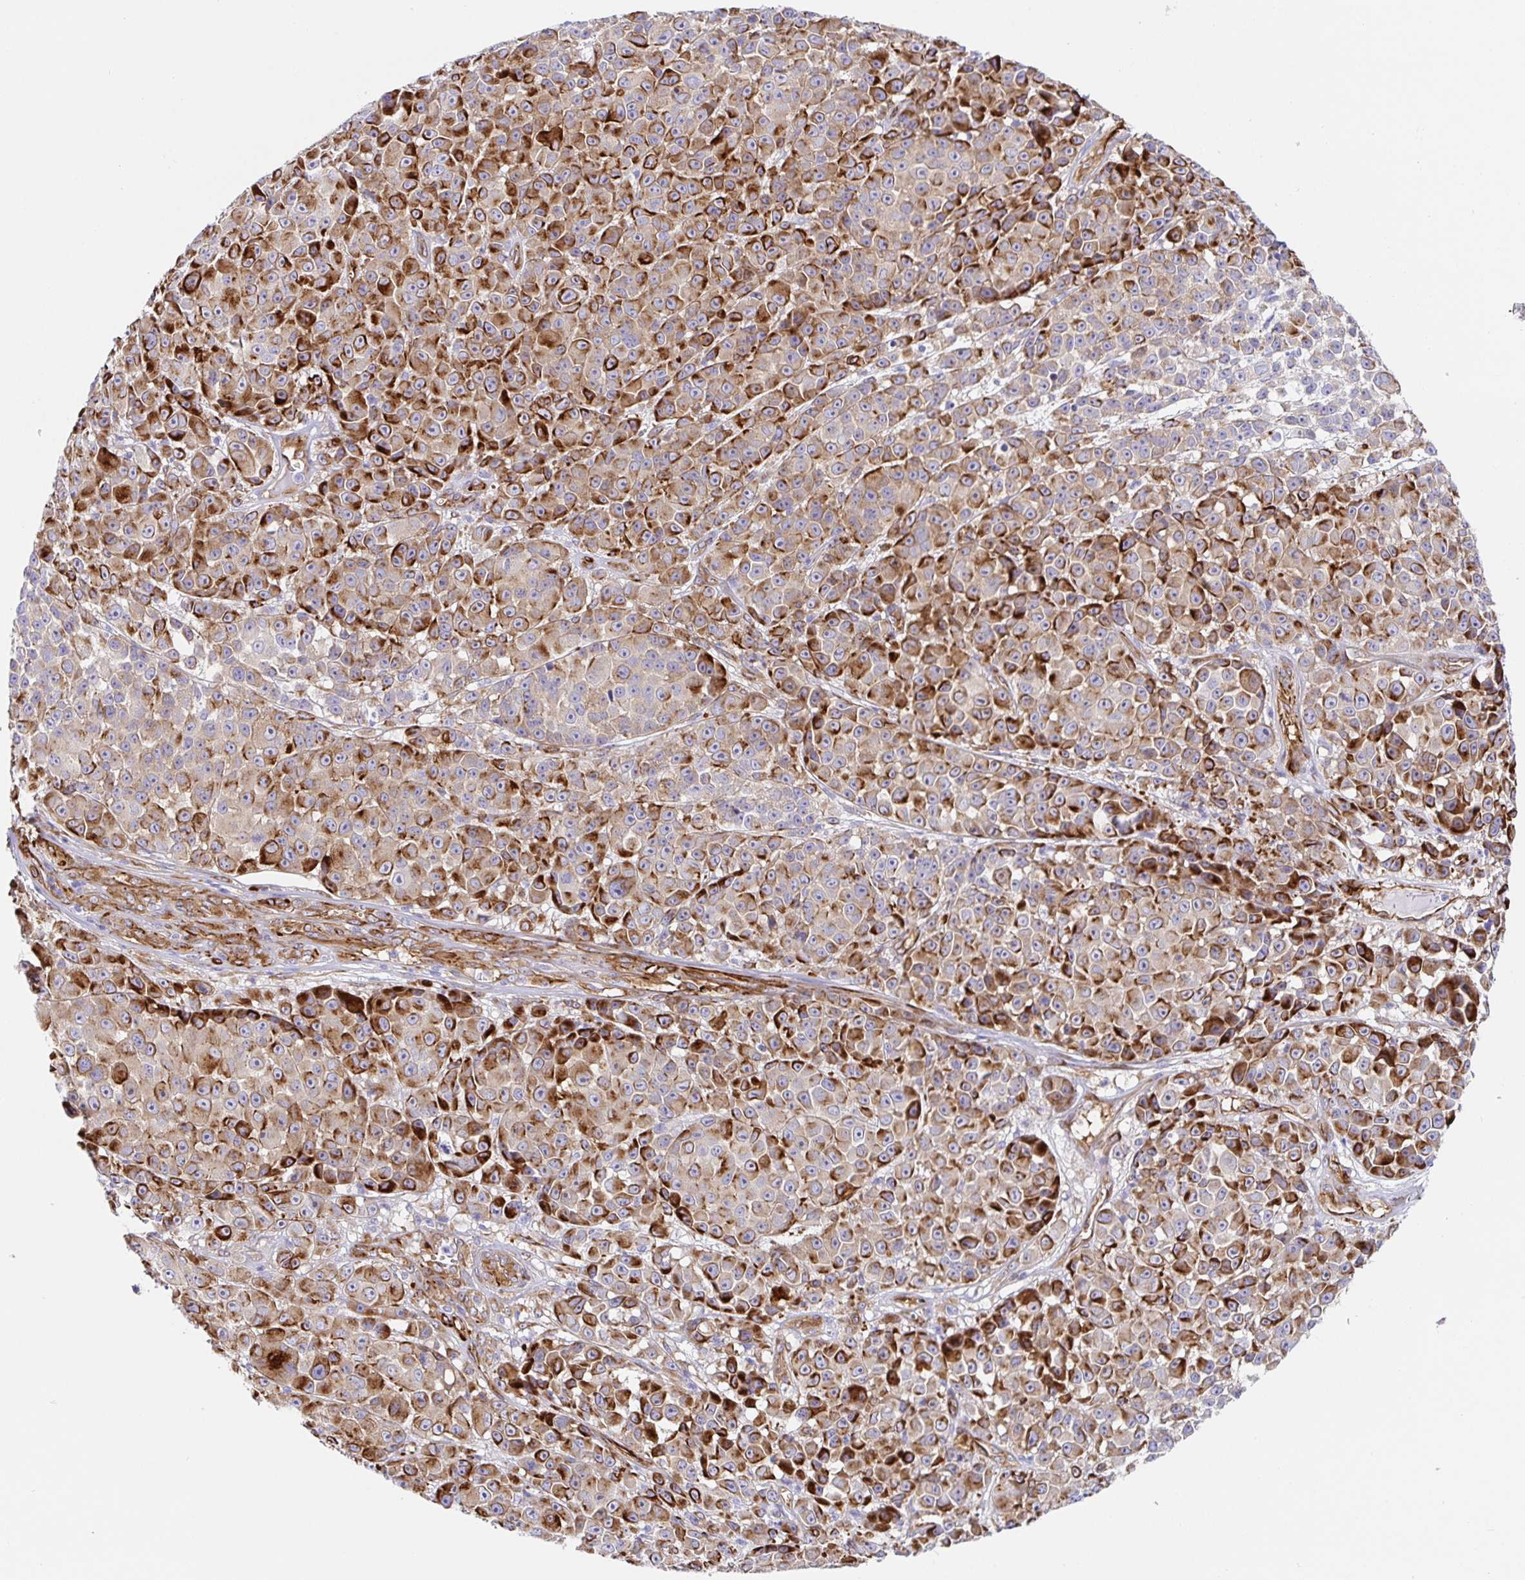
{"staining": {"intensity": "moderate", "quantity": ">75%", "location": "cytoplasmic/membranous"}, "tissue": "melanoma", "cell_type": "Tumor cells", "image_type": "cancer", "snomed": [{"axis": "morphology", "description": "Malignant melanoma, NOS"}, {"axis": "topography", "description": "Skin"}, {"axis": "topography", "description": "Skin of back"}], "caption": "Brown immunohistochemical staining in melanoma reveals moderate cytoplasmic/membranous staining in about >75% of tumor cells.", "gene": "DOCK1", "patient": {"sex": "male", "age": 91}}